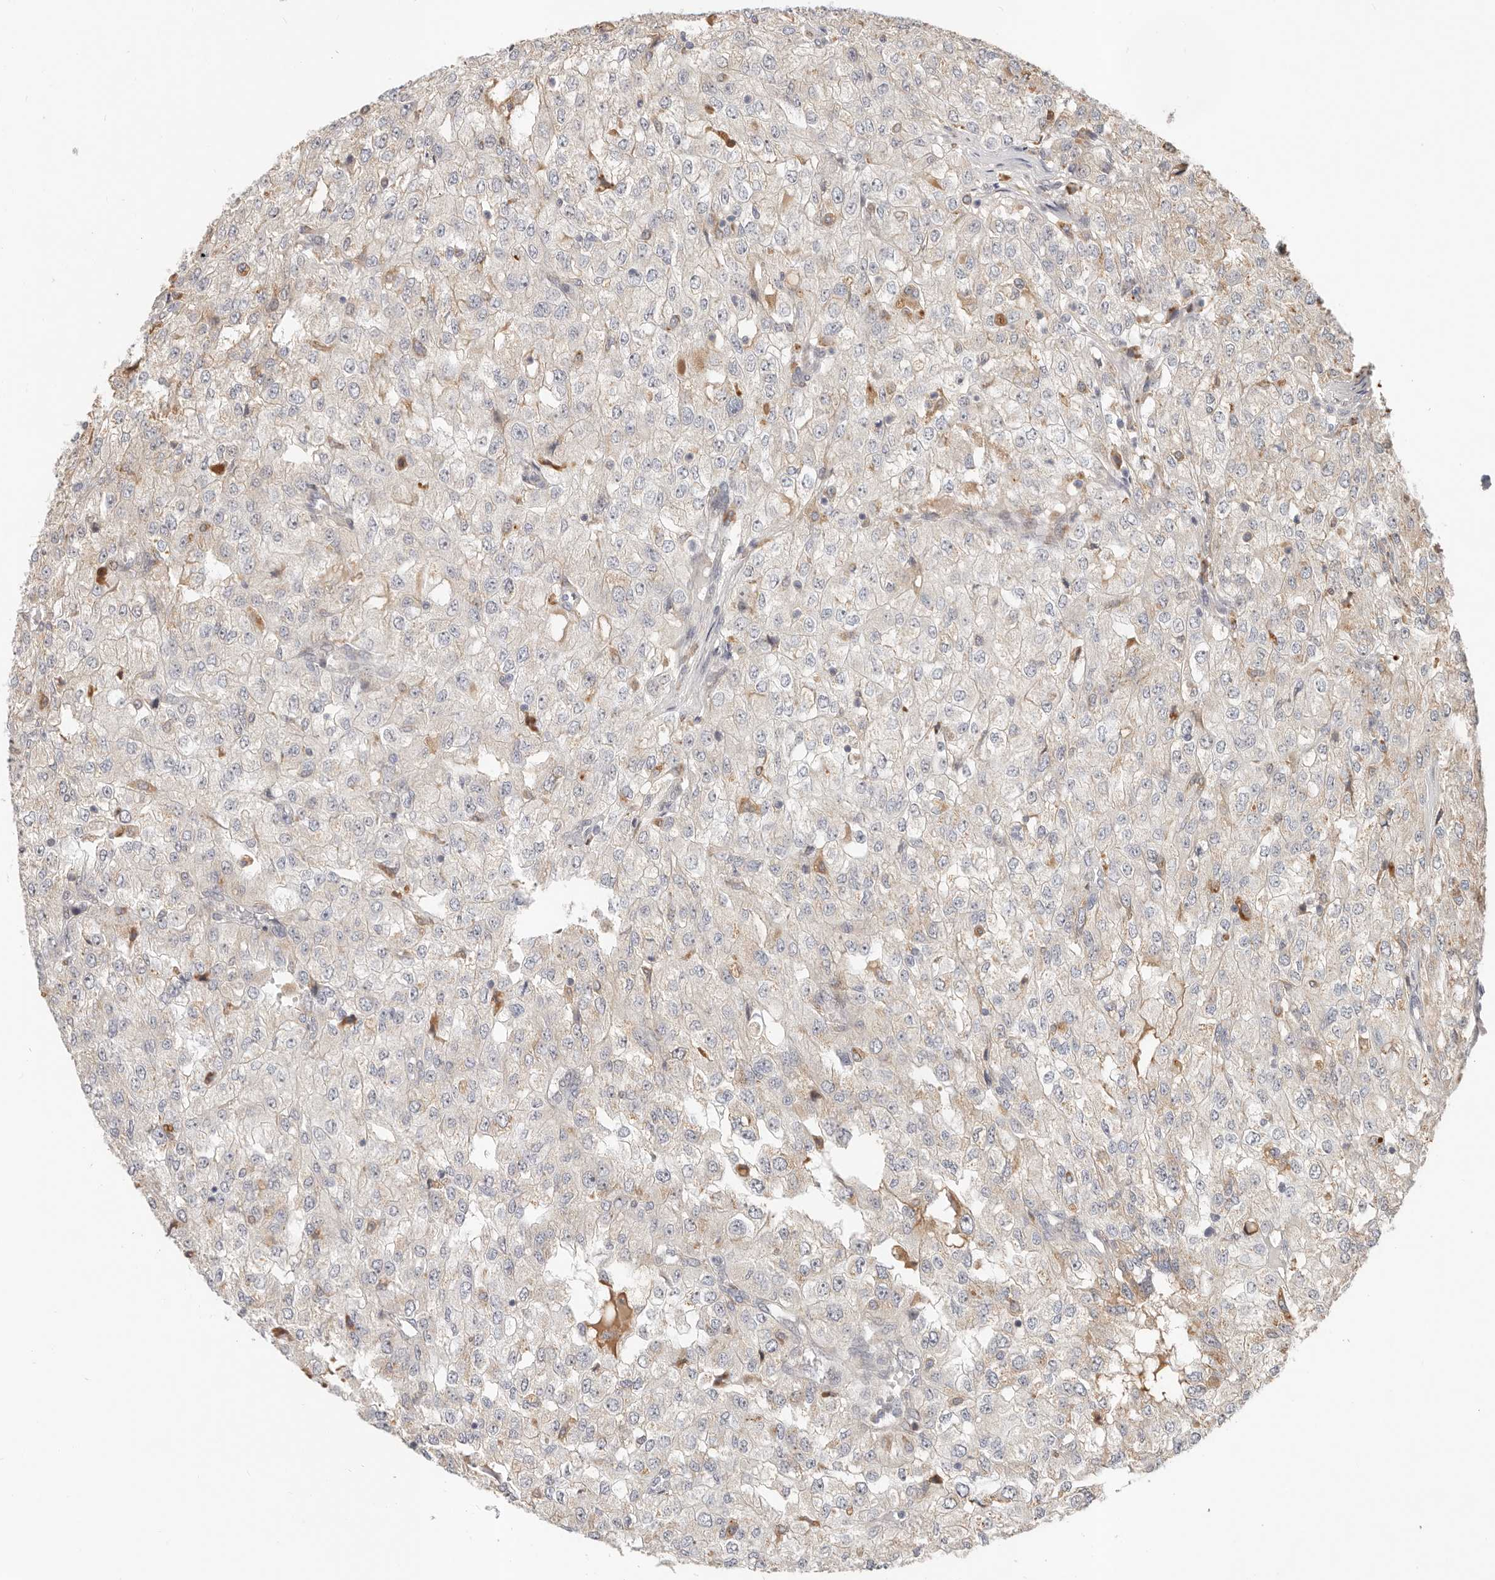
{"staining": {"intensity": "negative", "quantity": "none", "location": "none"}, "tissue": "renal cancer", "cell_type": "Tumor cells", "image_type": "cancer", "snomed": [{"axis": "morphology", "description": "Adenocarcinoma, NOS"}, {"axis": "topography", "description": "Kidney"}], "caption": "Protein analysis of renal adenocarcinoma demonstrates no significant positivity in tumor cells.", "gene": "ZRANB1", "patient": {"sex": "female", "age": 54}}